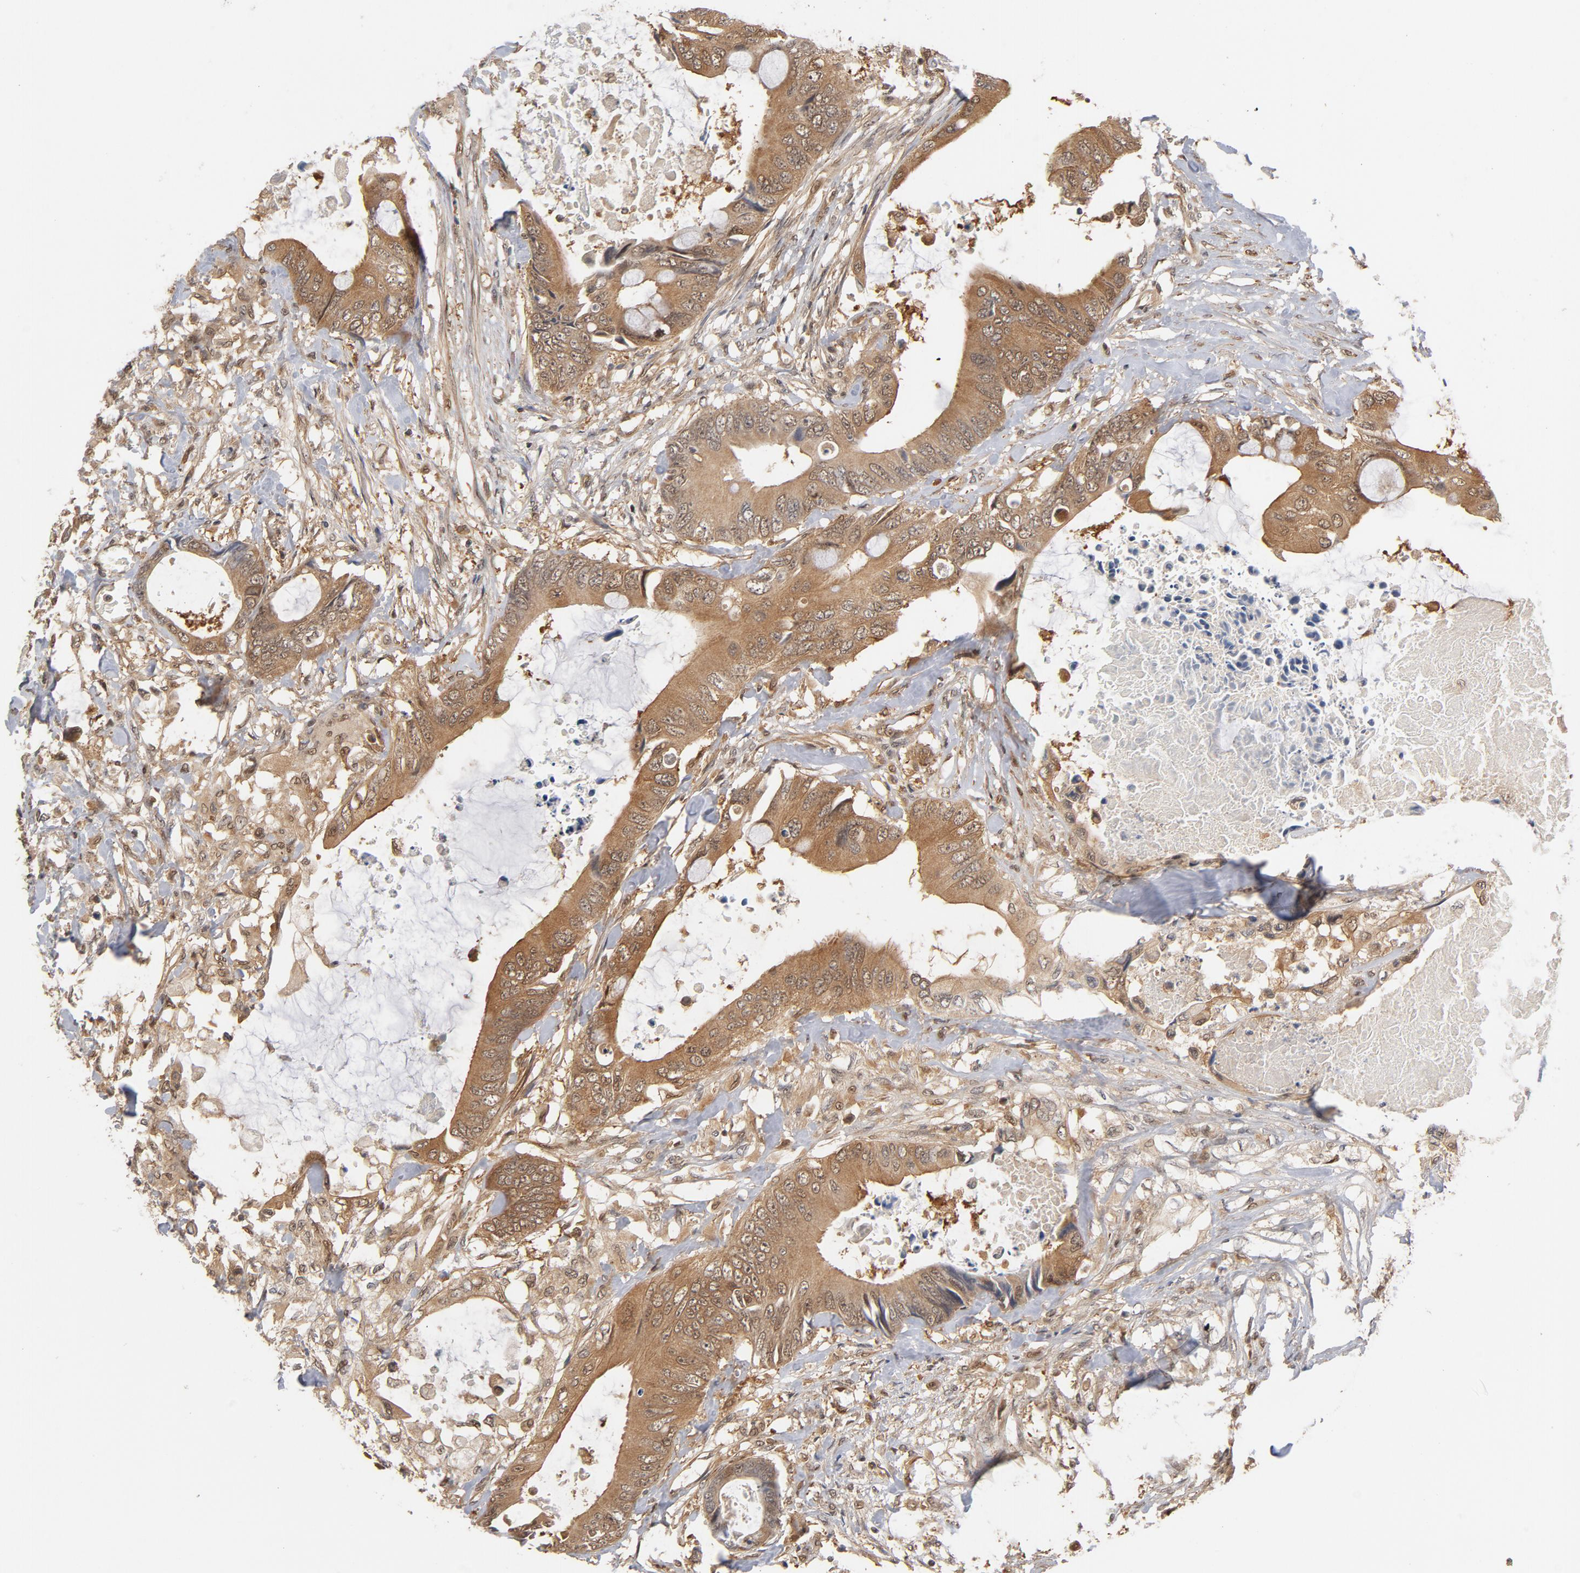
{"staining": {"intensity": "moderate", "quantity": ">75%", "location": "cytoplasmic/membranous"}, "tissue": "colorectal cancer", "cell_type": "Tumor cells", "image_type": "cancer", "snomed": [{"axis": "morphology", "description": "Normal tissue, NOS"}, {"axis": "morphology", "description": "Adenocarcinoma, NOS"}, {"axis": "topography", "description": "Rectum"}, {"axis": "topography", "description": "Peripheral nerve tissue"}], "caption": "An immunohistochemistry (IHC) image of neoplastic tissue is shown. Protein staining in brown shows moderate cytoplasmic/membranous positivity in colorectal cancer (adenocarcinoma) within tumor cells. (Stains: DAB in brown, nuclei in blue, Microscopy: brightfield microscopy at high magnification).", "gene": "CDC37", "patient": {"sex": "female", "age": 77}}